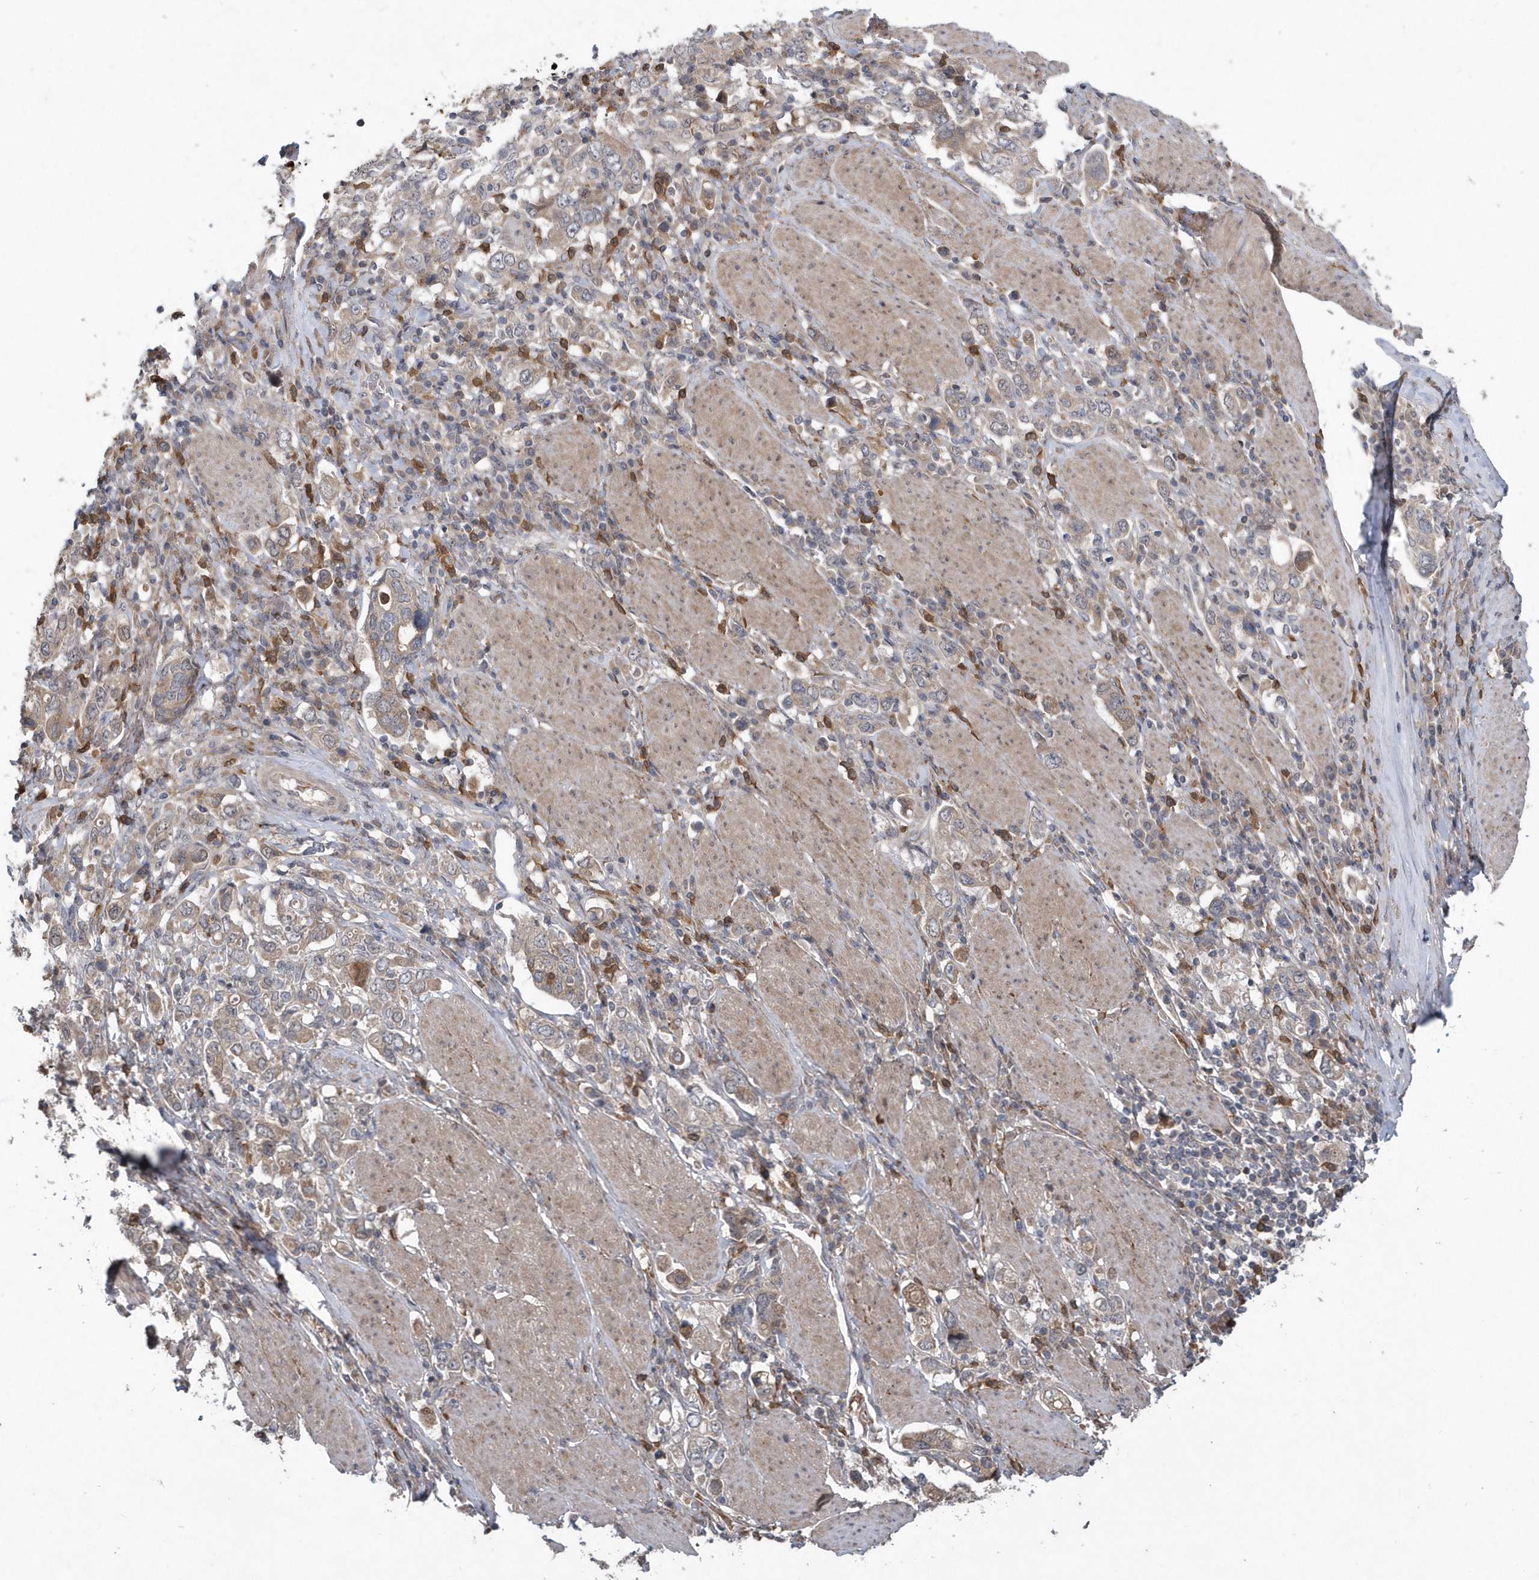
{"staining": {"intensity": "weak", "quantity": "25%-75%", "location": "cytoplasmic/membranous"}, "tissue": "stomach cancer", "cell_type": "Tumor cells", "image_type": "cancer", "snomed": [{"axis": "morphology", "description": "Adenocarcinoma, NOS"}, {"axis": "topography", "description": "Stomach, upper"}], "caption": "Protein staining of stomach cancer tissue displays weak cytoplasmic/membranous positivity in approximately 25%-75% of tumor cells.", "gene": "HMGCS1", "patient": {"sex": "male", "age": 62}}